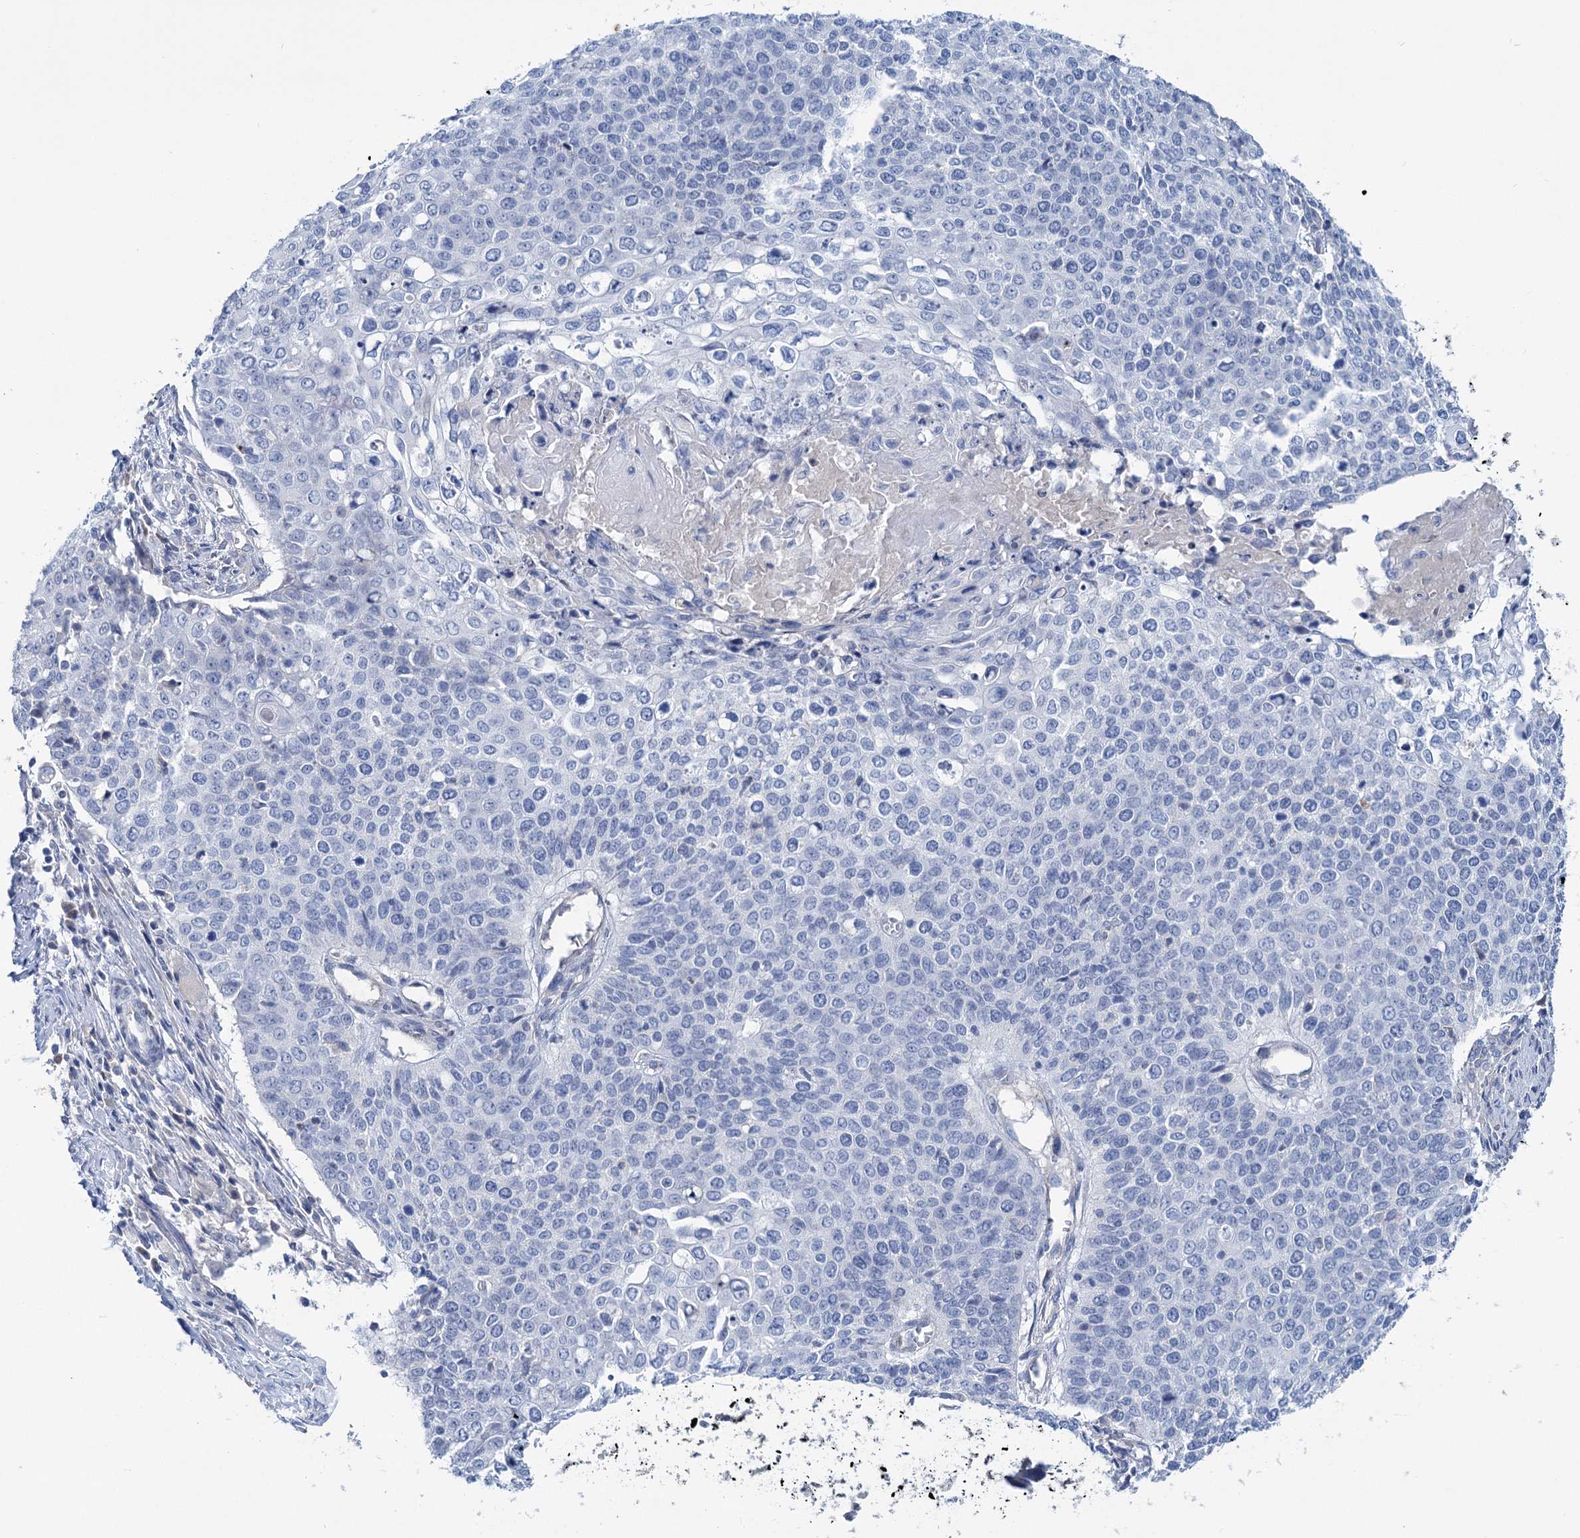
{"staining": {"intensity": "negative", "quantity": "none", "location": "none"}, "tissue": "cervical cancer", "cell_type": "Tumor cells", "image_type": "cancer", "snomed": [{"axis": "morphology", "description": "Squamous cell carcinoma, NOS"}, {"axis": "topography", "description": "Cervix"}], "caption": "Cervical squamous cell carcinoma was stained to show a protein in brown. There is no significant staining in tumor cells.", "gene": "CHDH", "patient": {"sex": "female", "age": 39}}